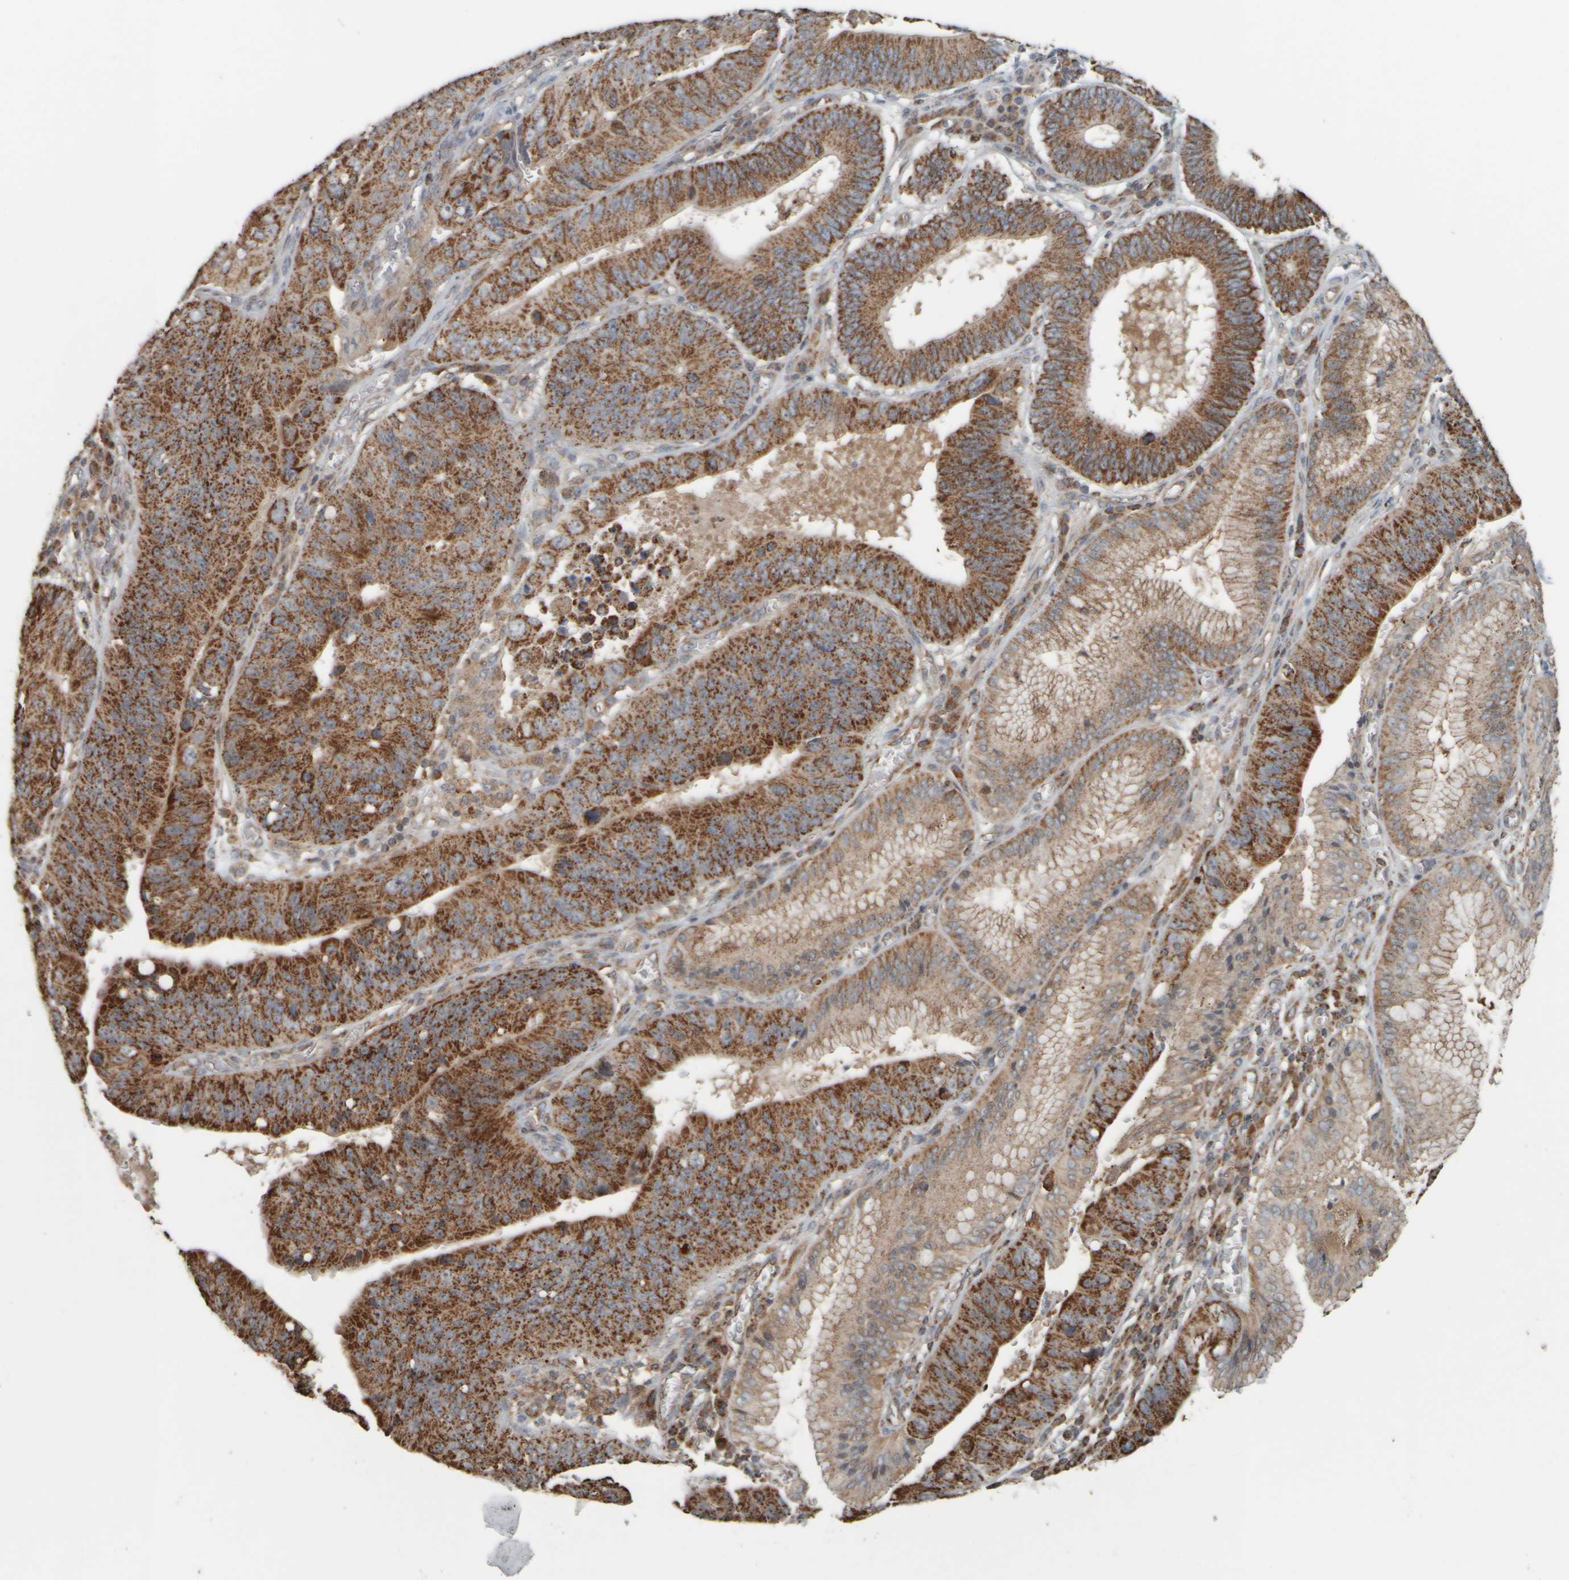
{"staining": {"intensity": "strong", "quantity": ">75%", "location": "cytoplasmic/membranous"}, "tissue": "stomach cancer", "cell_type": "Tumor cells", "image_type": "cancer", "snomed": [{"axis": "morphology", "description": "Adenocarcinoma, NOS"}, {"axis": "topography", "description": "Stomach"}], "caption": "High-power microscopy captured an immunohistochemistry histopathology image of stomach adenocarcinoma, revealing strong cytoplasmic/membranous staining in approximately >75% of tumor cells.", "gene": "APBB2", "patient": {"sex": "male", "age": 59}}